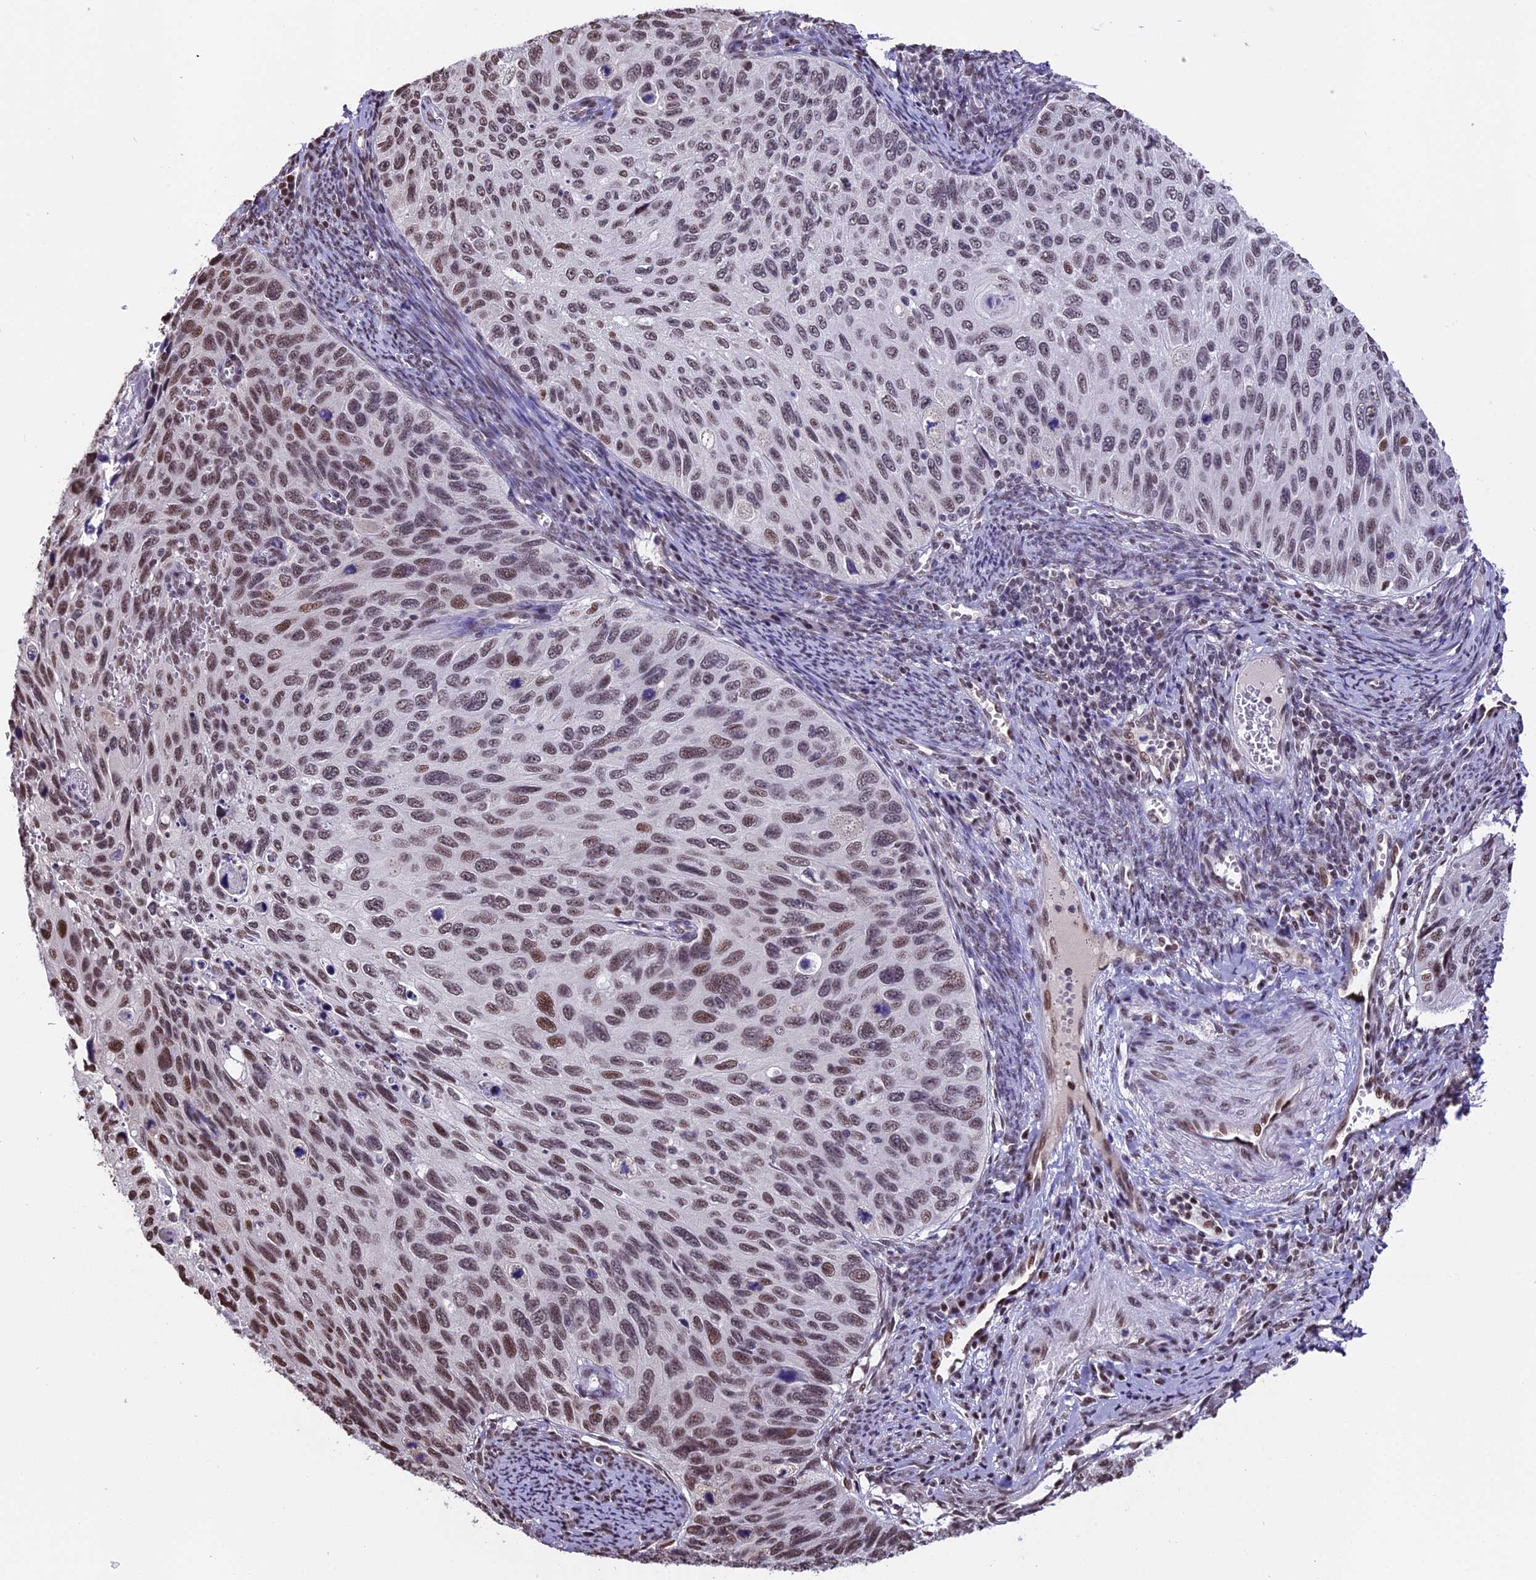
{"staining": {"intensity": "moderate", "quantity": ">75%", "location": "nuclear"}, "tissue": "cervical cancer", "cell_type": "Tumor cells", "image_type": "cancer", "snomed": [{"axis": "morphology", "description": "Squamous cell carcinoma, NOS"}, {"axis": "topography", "description": "Cervix"}], "caption": "Protein staining reveals moderate nuclear staining in about >75% of tumor cells in cervical cancer (squamous cell carcinoma).", "gene": "POLR3E", "patient": {"sex": "female", "age": 70}}